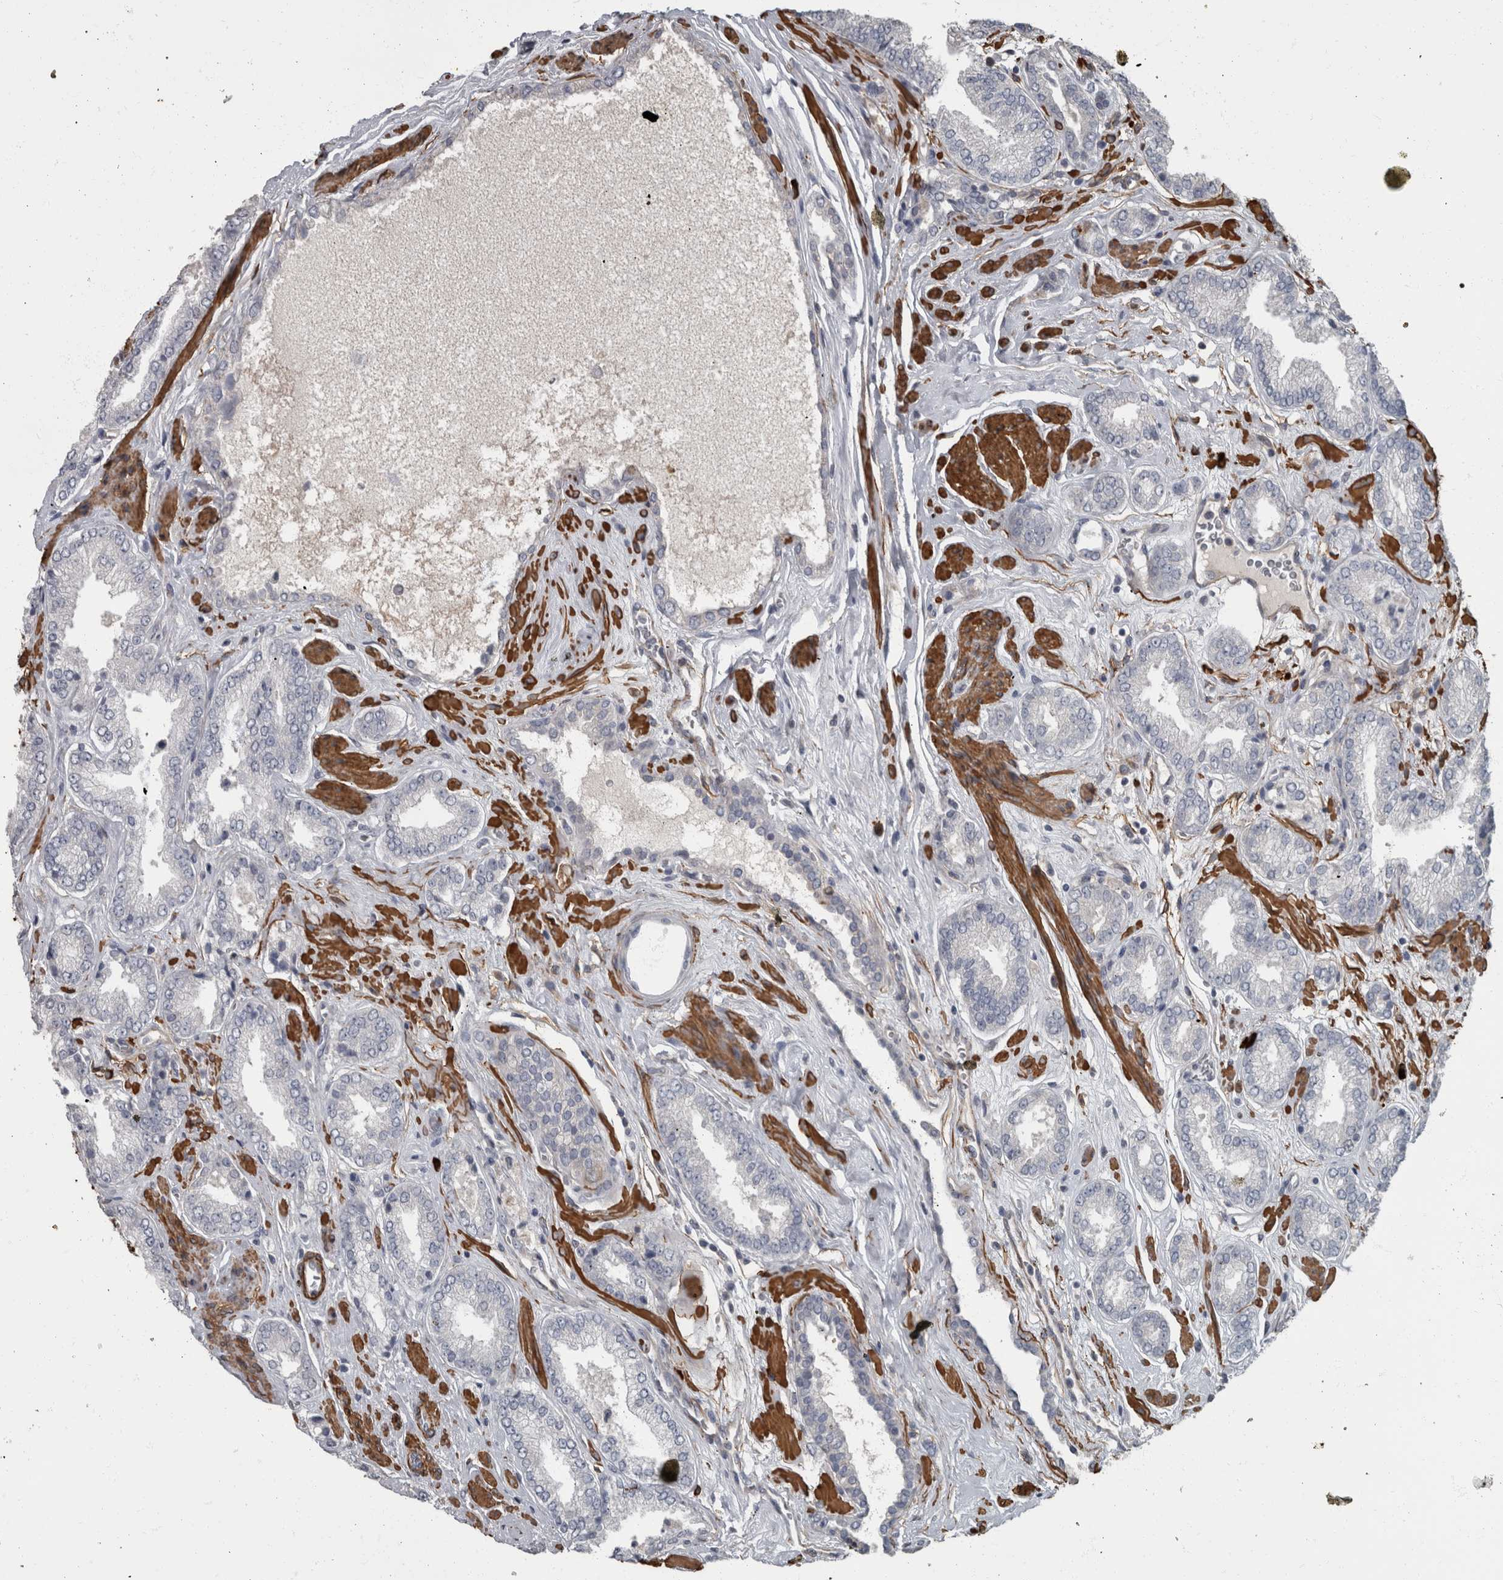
{"staining": {"intensity": "negative", "quantity": "none", "location": "none"}, "tissue": "prostate cancer", "cell_type": "Tumor cells", "image_type": "cancer", "snomed": [{"axis": "morphology", "description": "Adenocarcinoma, Low grade"}, {"axis": "topography", "description": "Prostate"}], "caption": "A histopathology image of human prostate adenocarcinoma (low-grade) is negative for staining in tumor cells.", "gene": "MASTL", "patient": {"sex": "male", "age": 62}}